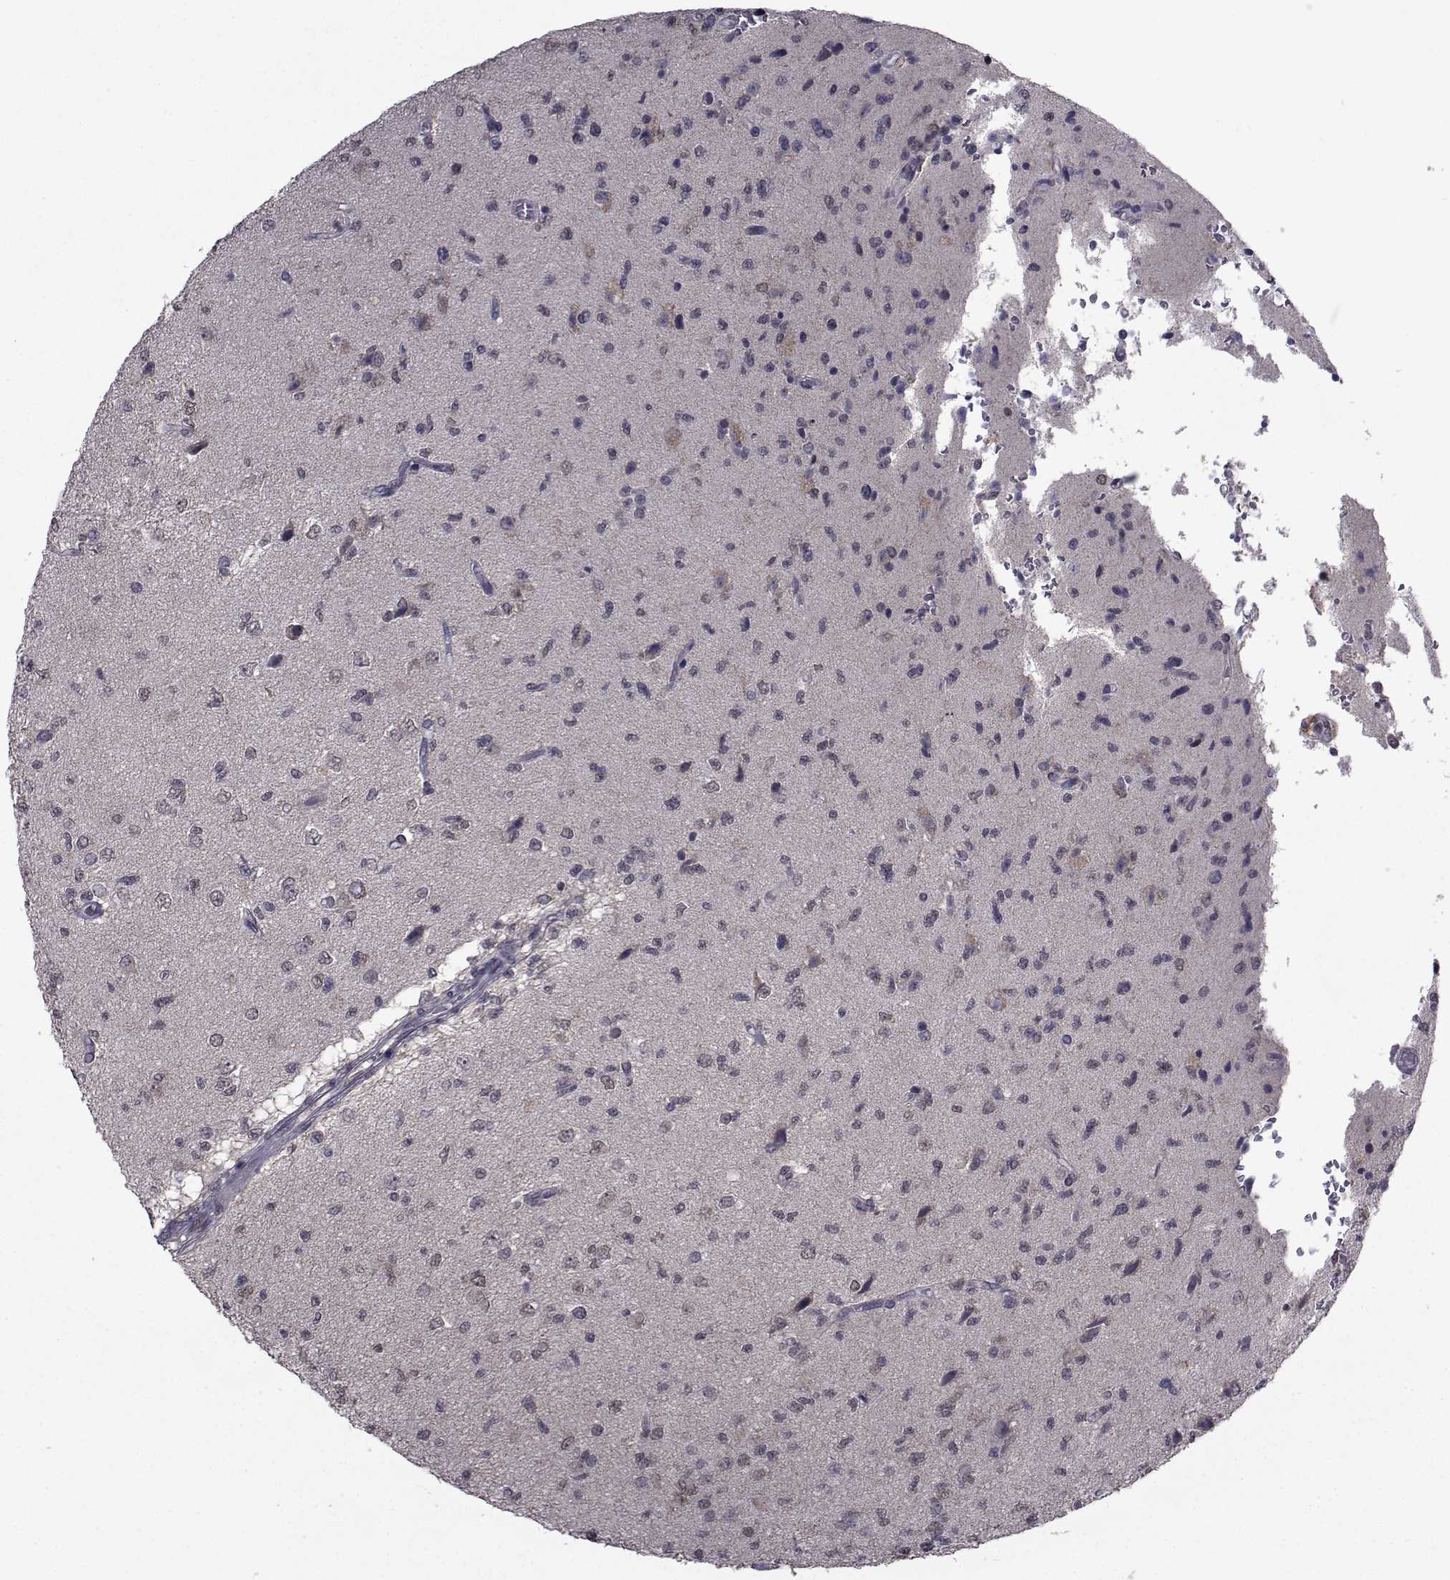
{"staining": {"intensity": "negative", "quantity": "none", "location": "none"}, "tissue": "glioma", "cell_type": "Tumor cells", "image_type": "cancer", "snomed": [{"axis": "morphology", "description": "Glioma, malignant, High grade"}, {"axis": "topography", "description": "Brain"}], "caption": "IHC histopathology image of high-grade glioma (malignant) stained for a protein (brown), which shows no positivity in tumor cells. The staining was performed using DAB to visualize the protein expression in brown, while the nuclei were stained in blue with hematoxylin (Magnification: 20x).", "gene": "CYP2S1", "patient": {"sex": "male", "age": 56}}